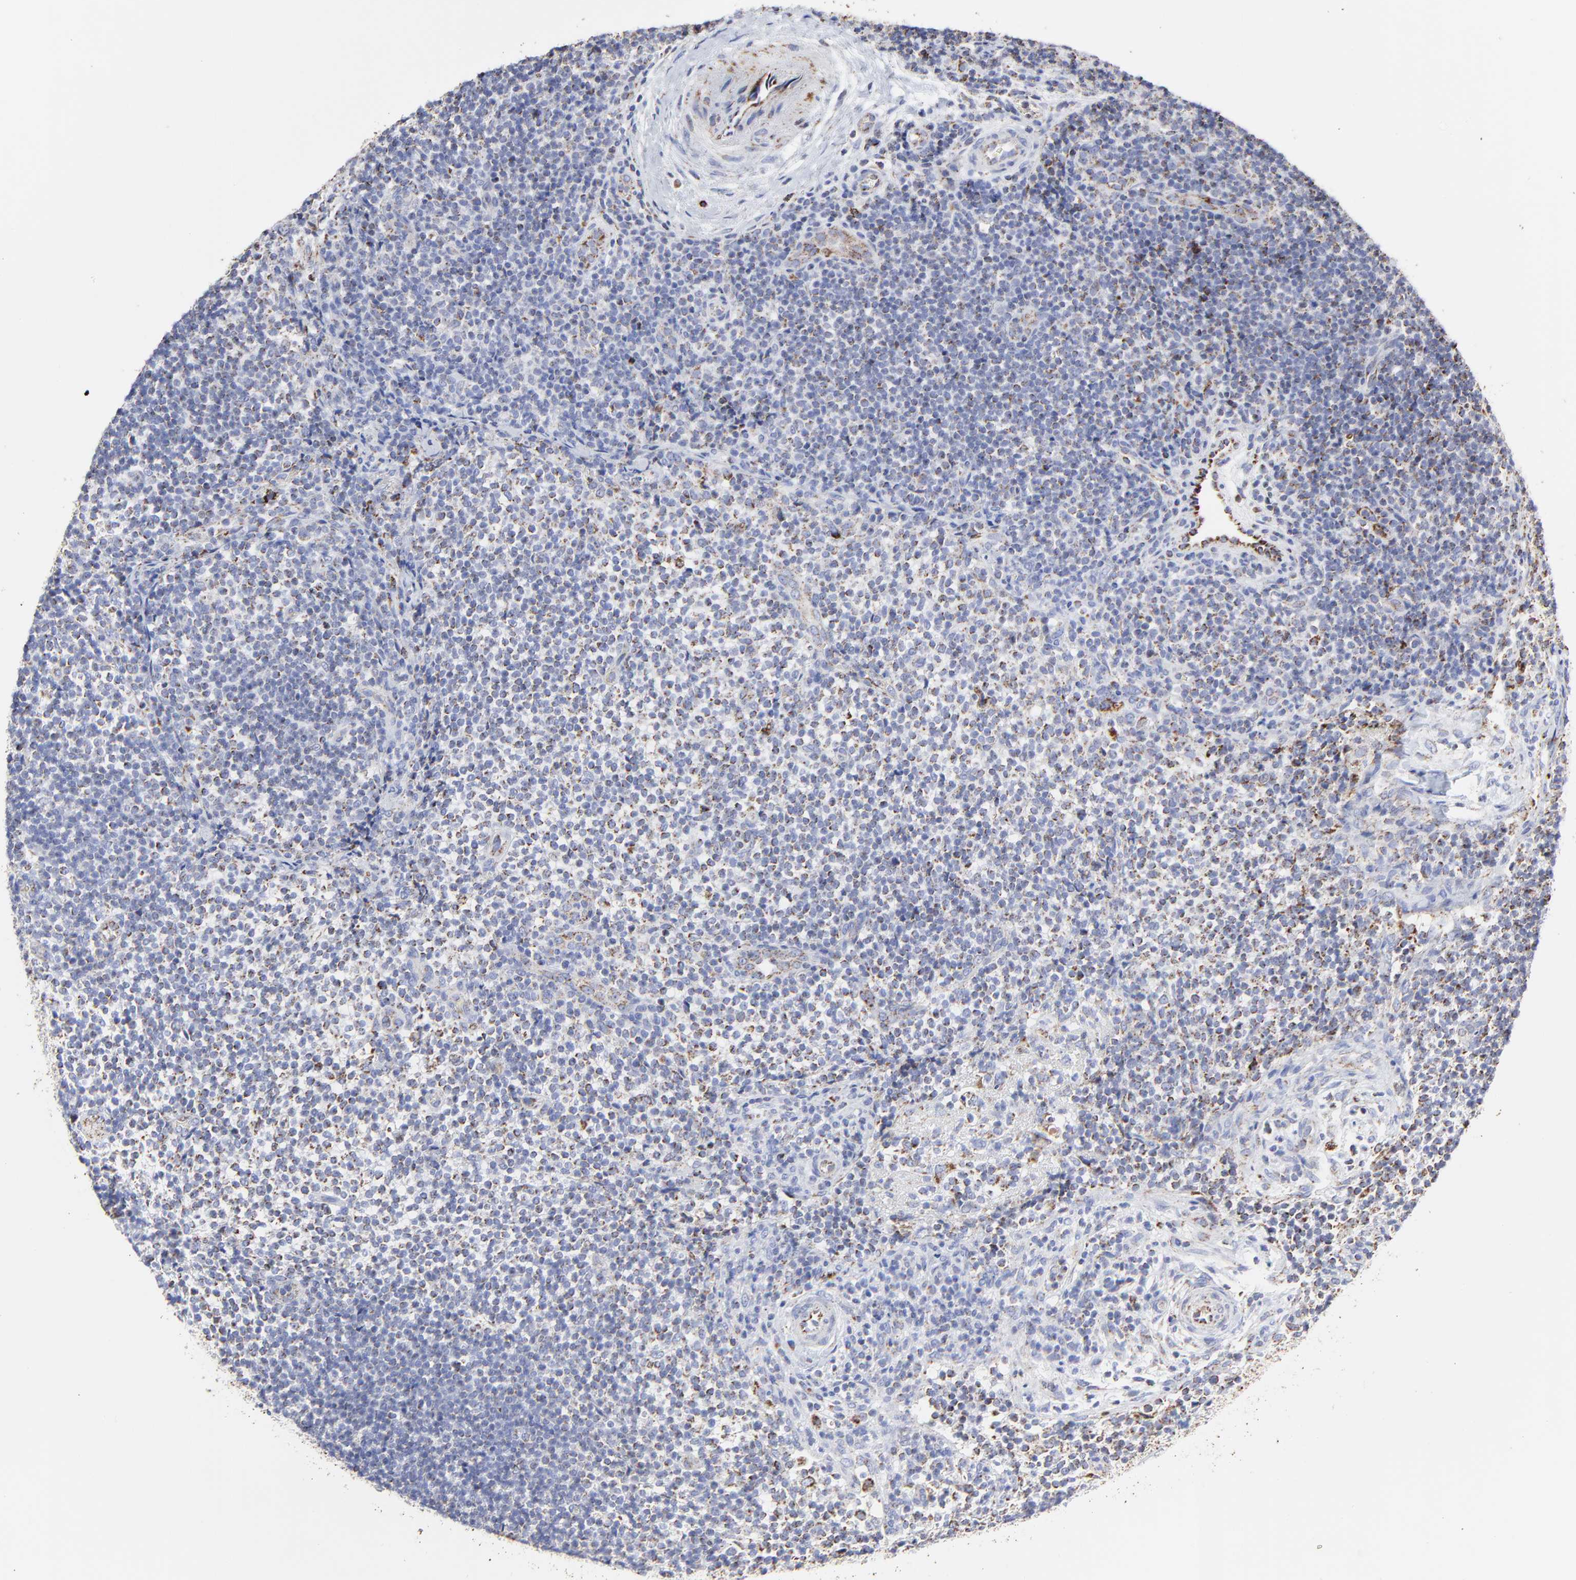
{"staining": {"intensity": "moderate", "quantity": "25%-75%", "location": "cytoplasmic/membranous"}, "tissue": "lymphoma", "cell_type": "Tumor cells", "image_type": "cancer", "snomed": [{"axis": "morphology", "description": "Malignant lymphoma, non-Hodgkin's type, Low grade"}, {"axis": "topography", "description": "Lymph node"}], "caption": "There is medium levels of moderate cytoplasmic/membranous staining in tumor cells of lymphoma, as demonstrated by immunohistochemical staining (brown color).", "gene": "PINK1", "patient": {"sex": "female", "age": 76}}